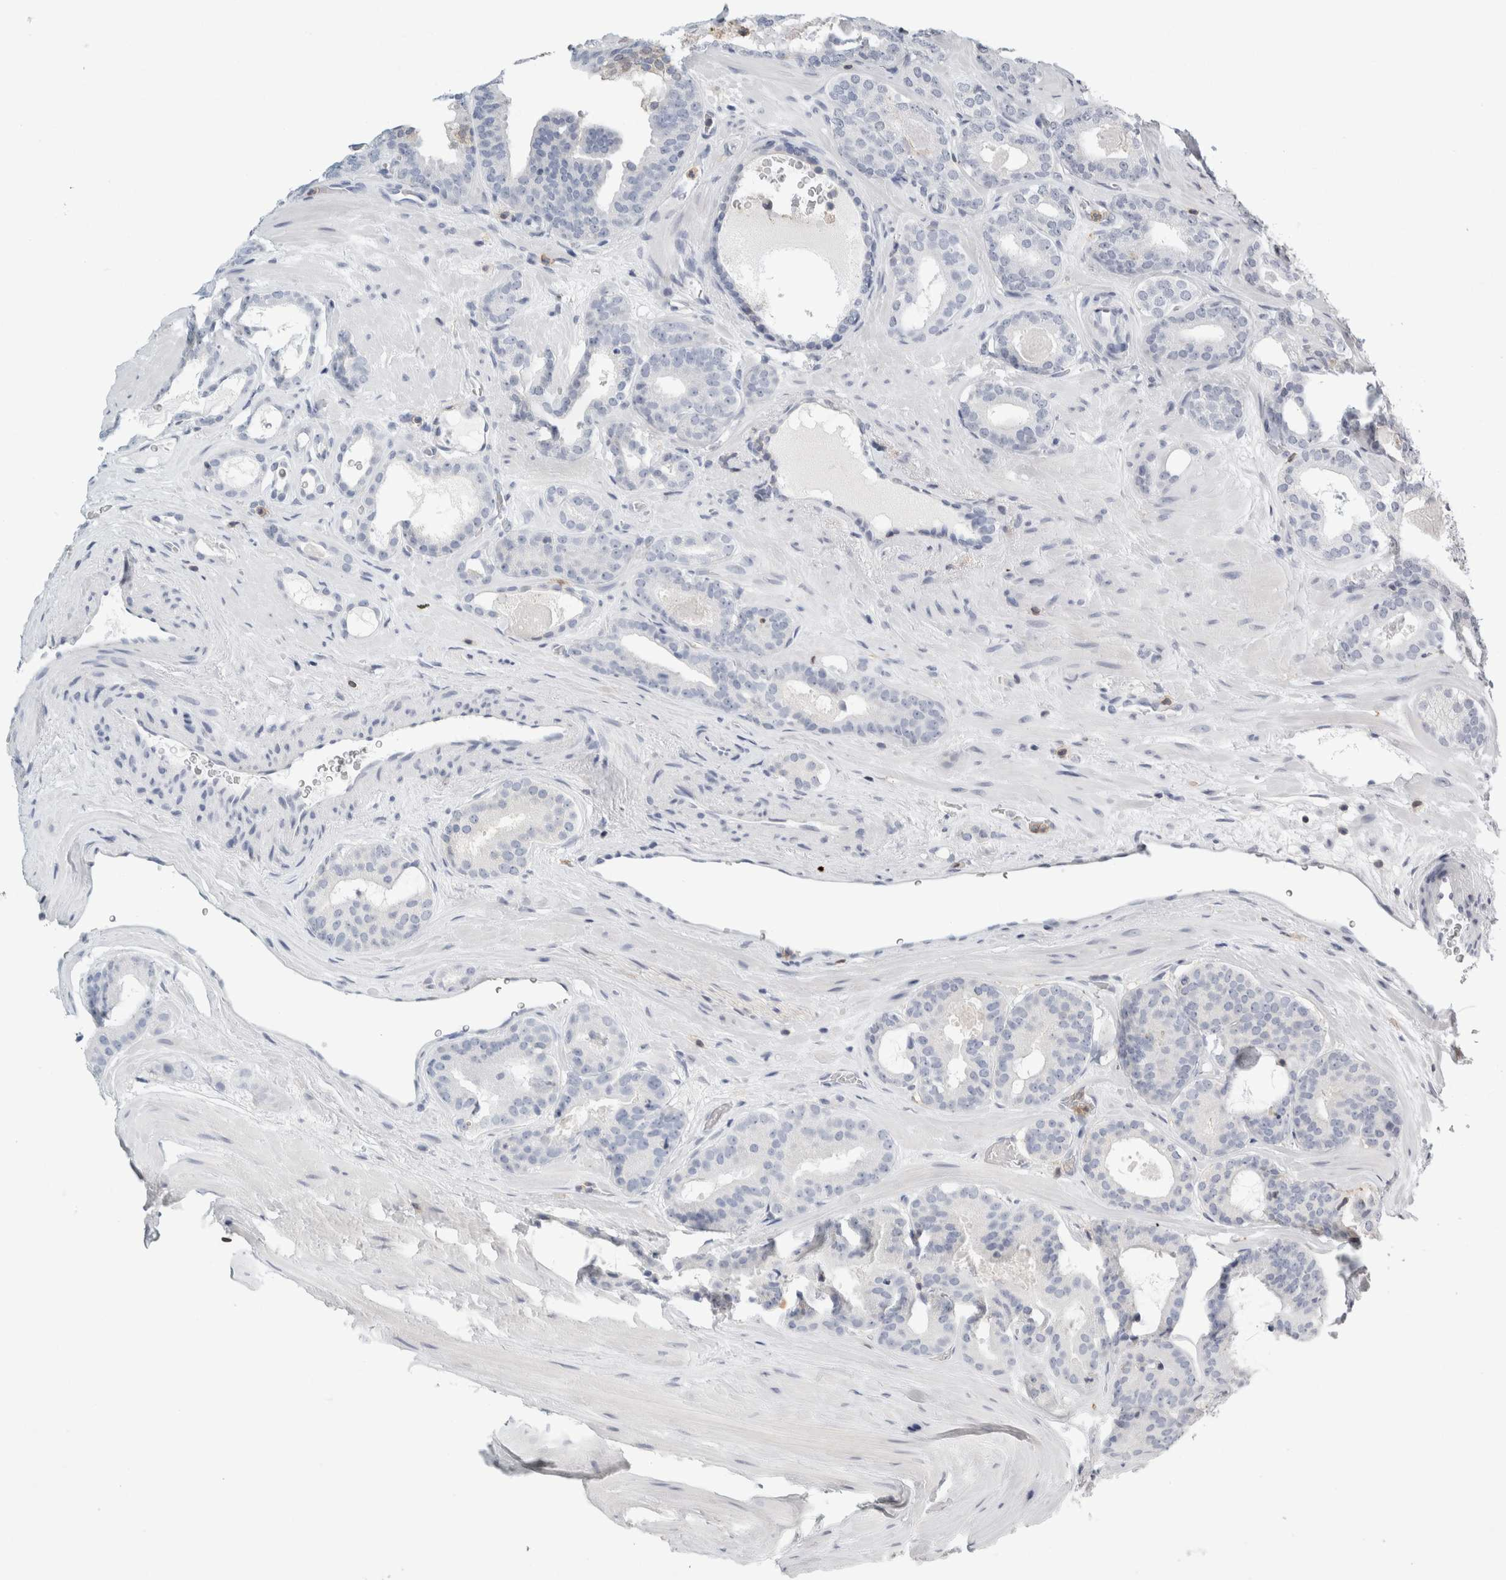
{"staining": {"intensity": "negative", "quantity": "none", "location": "none"}, "tissue": "prostate cancer", "cell_type": "Tumor cells", "image_type": "cancer", "snomed": [{"axis": "morphology", "description": "Adenocarcinoma, High grade"}, {"axis": "topography", "description": "Prostate"}], "caption": "Protein analysis of prostate adenocarcinoma (high-grade) demonstrates no significant staining in tumor cells.", "gene": "P2RY2", "patient": {"sex": "male", "age": 60}}